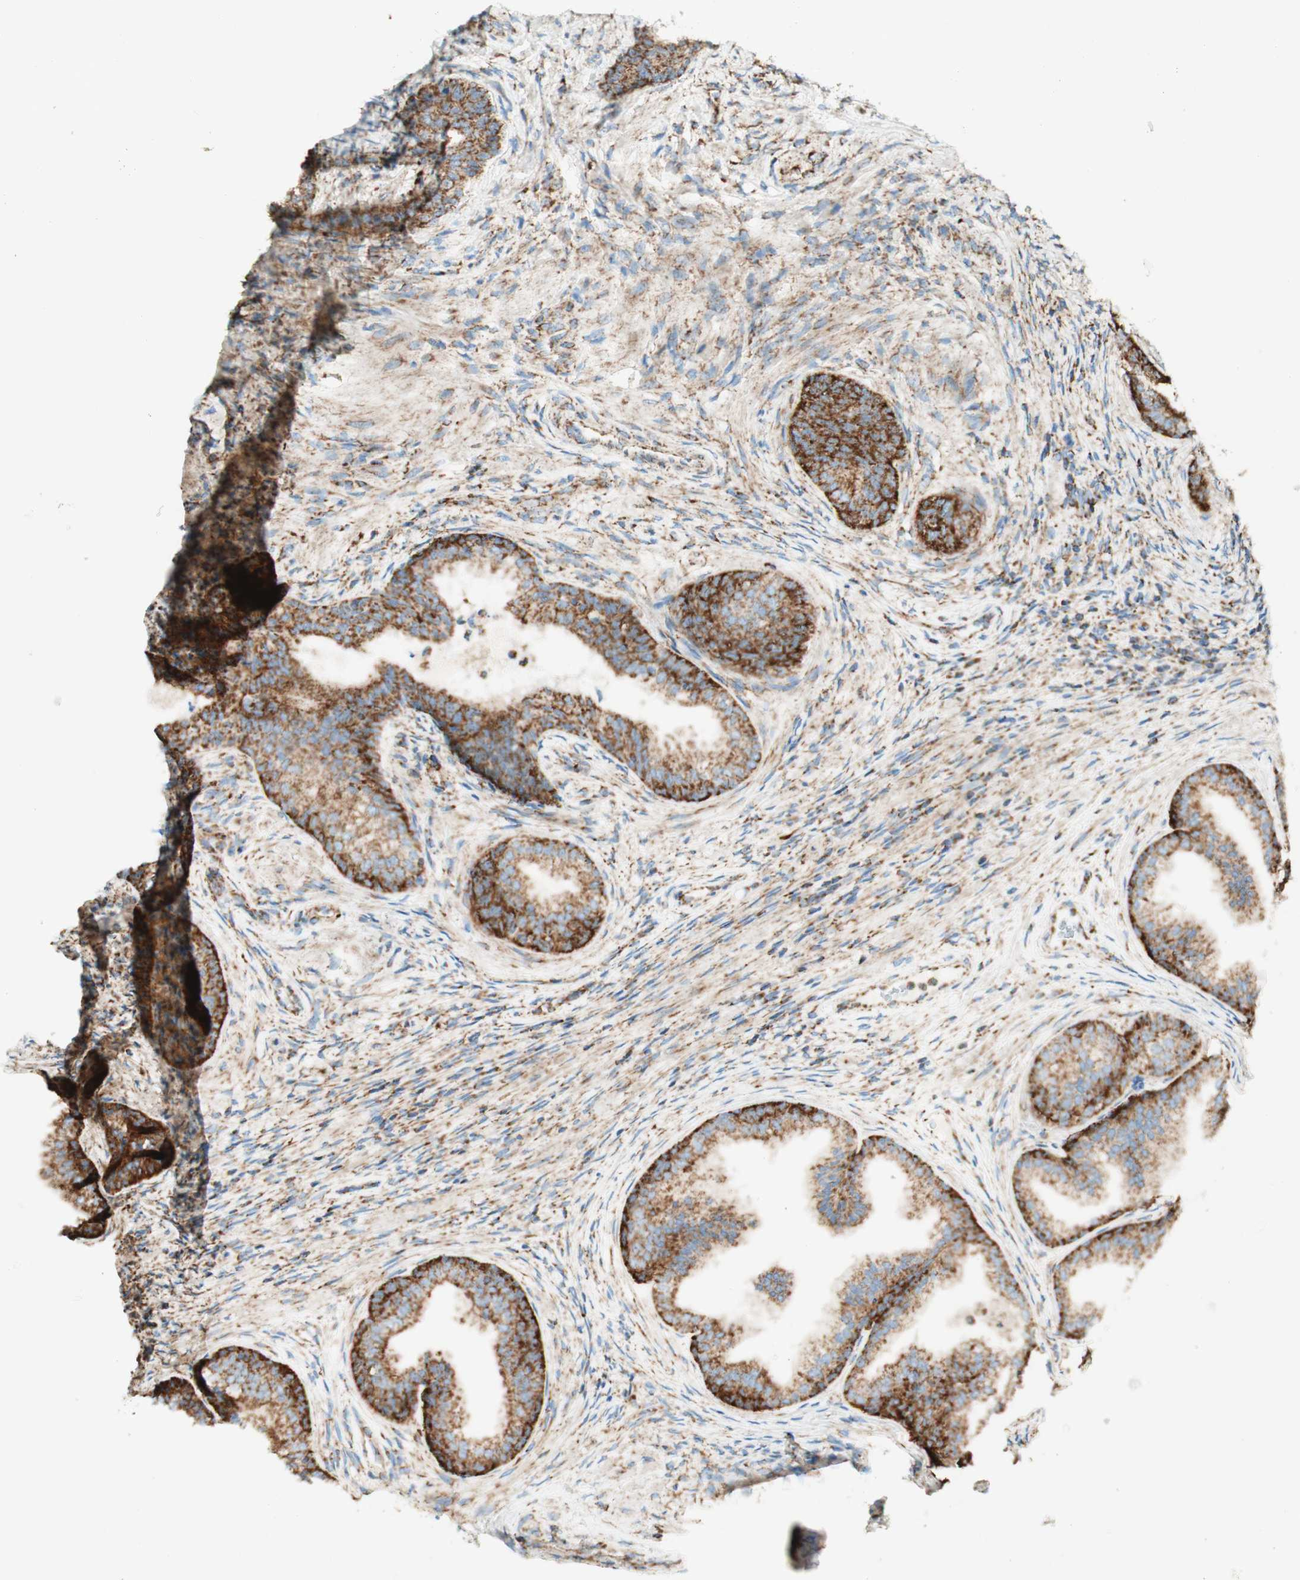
{"staining": {"intensity": "strong", "quantity": ">75%", "location": "cytoplasmic/membranous"}, "tissue": "prostate", "cell_type": "Glandular cells", "image_type": "normal", "snomed": [{"axis": "morphology", "description": "Normal tissue, NOS"}, {"axis": "topography", "description": "Prostate"}], "caption": "Strong cytoplasmic/membranous positivity is seen in about >75% of glandular cells in unremarkable prostate. (DAB IHC, brown staining for protein, blue staining for nuclei).", "gene": "TOMM20", "patient": {"sex": "male", "age": 76}}